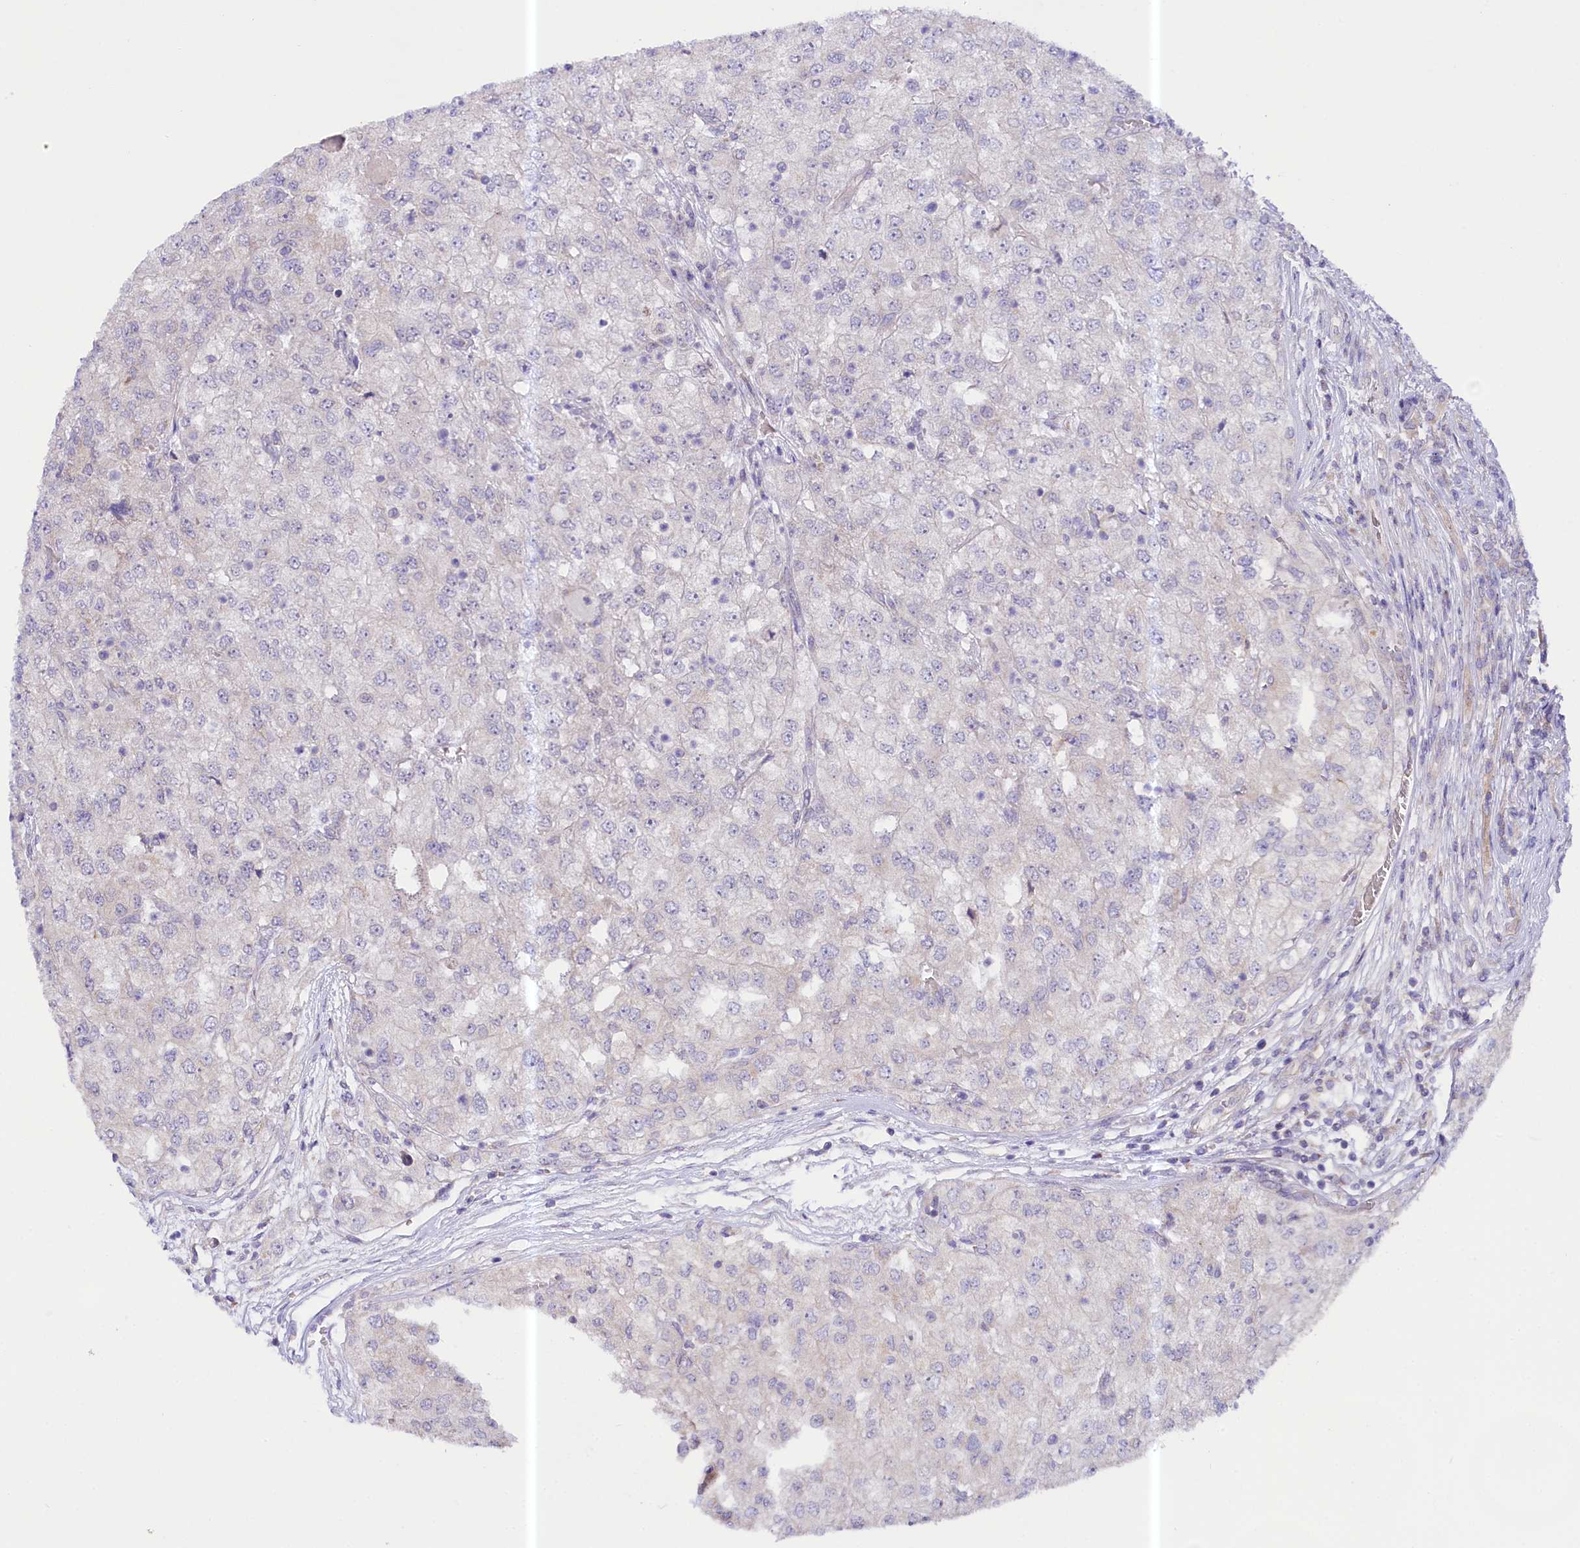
{"staining": {"intensity": "negative", "quantity": "none", "location": "none"}, "tissue": "renal cancer", "cell_type": "Tumor cells", "image_type": "cancer", "snomed": [{"axis": "morphology", "description": "Adenocarcinoma, NOS"}, {"axis": "topography", "description": "Kidney"}], "caption": "Immunohistochemical staining of adenocarcinoma (renal) reveals no significant staining in tumor cells.", "gene": "CEP295", "patient": {"sex": "female", "age": 54}}